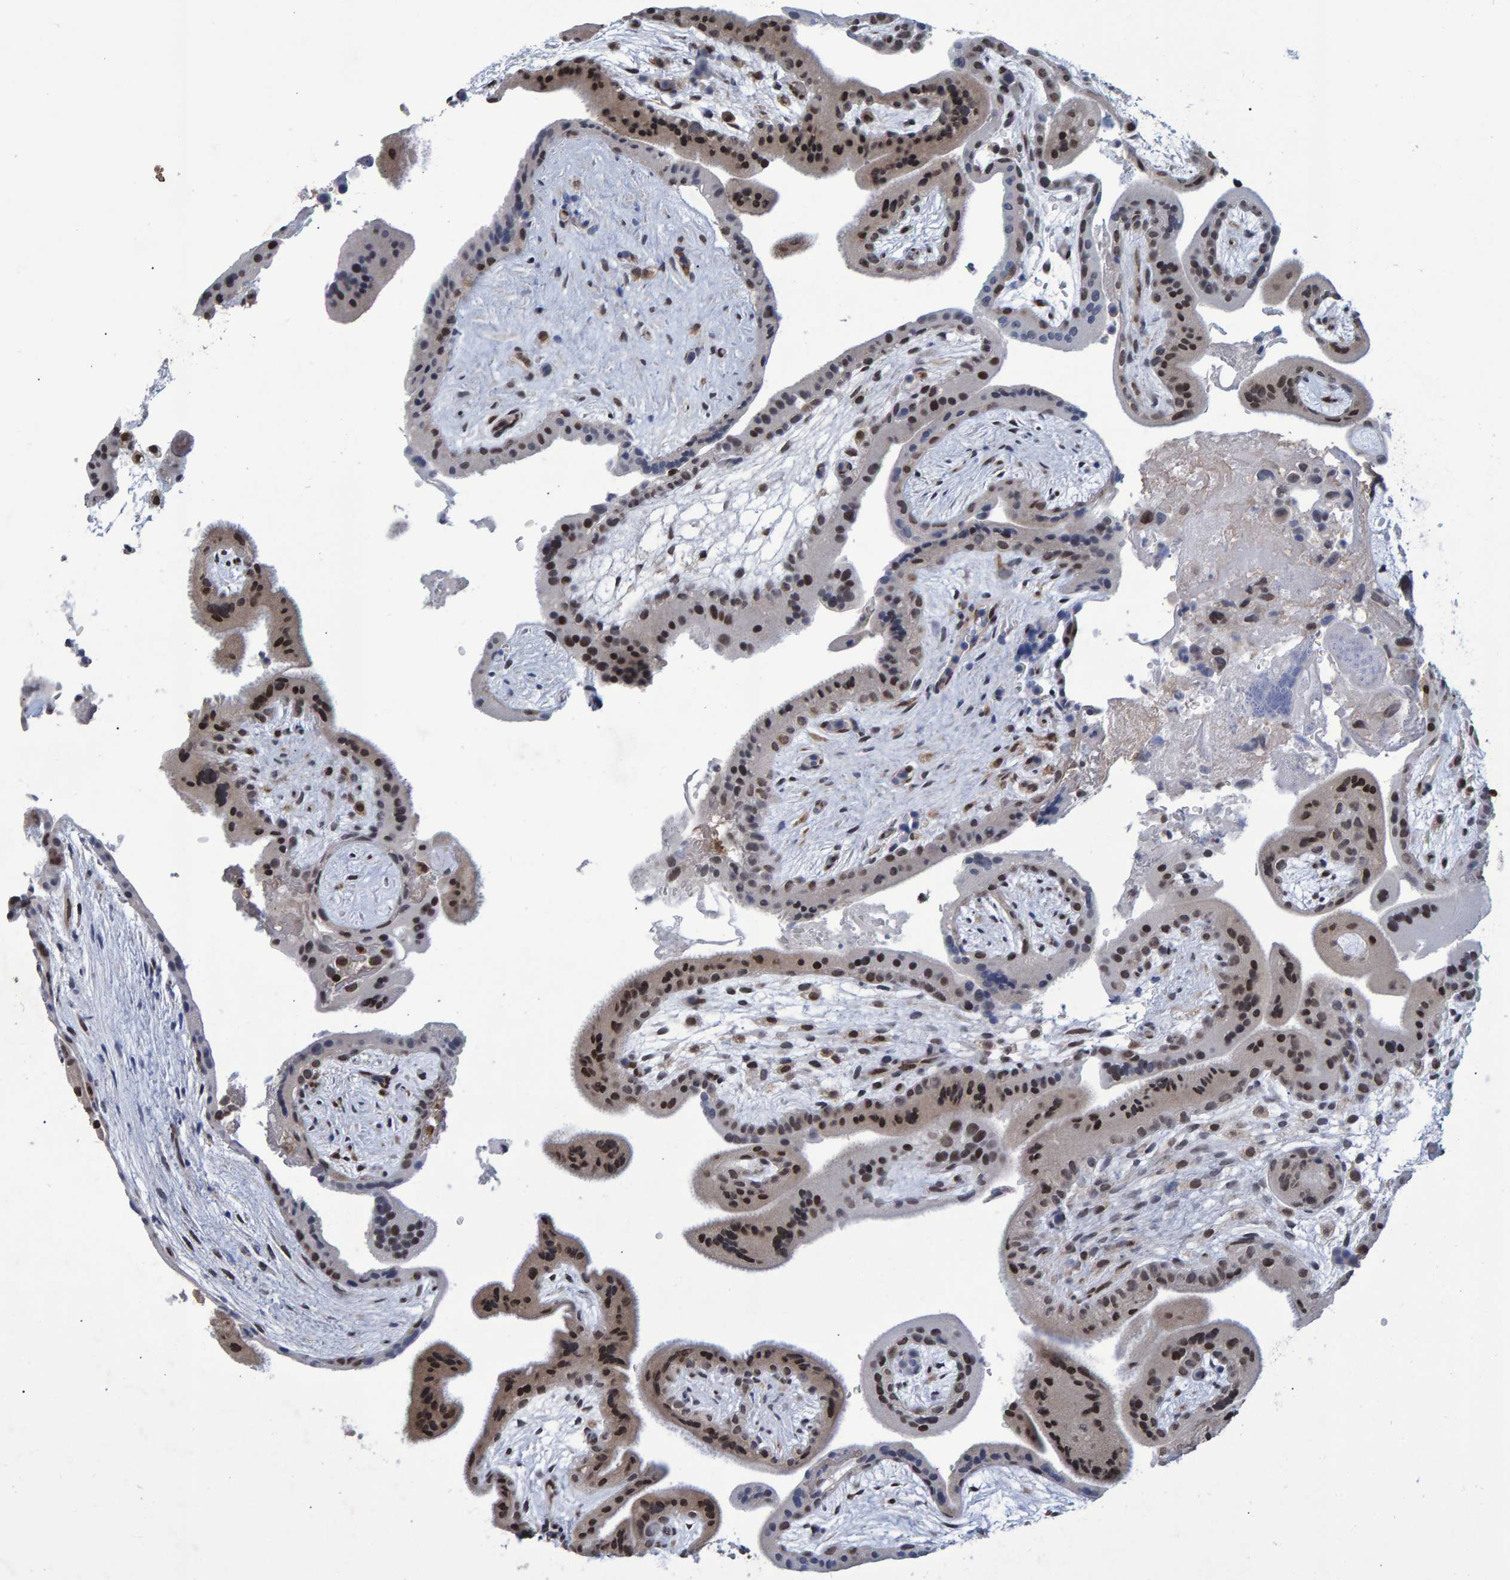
{"staining": {"intensity": "moderate", "quantity": ">75%", "location": "nuclear"}, "tissue": "placenta", "cell_type": "Decidual cells", "image_type": "normal", "snomed": [{"axis": "morphology", "description": "Normal tissue, NOS"}, {"axis": "topography", "description": "Placenta"}], "caption": "Protein analysis of unremarkable placenta demonstrates moderate nuclear positivity in about >75% of decidual cells.", "gene": "QKI", "patient": {"sex": "female", "age": 35}}